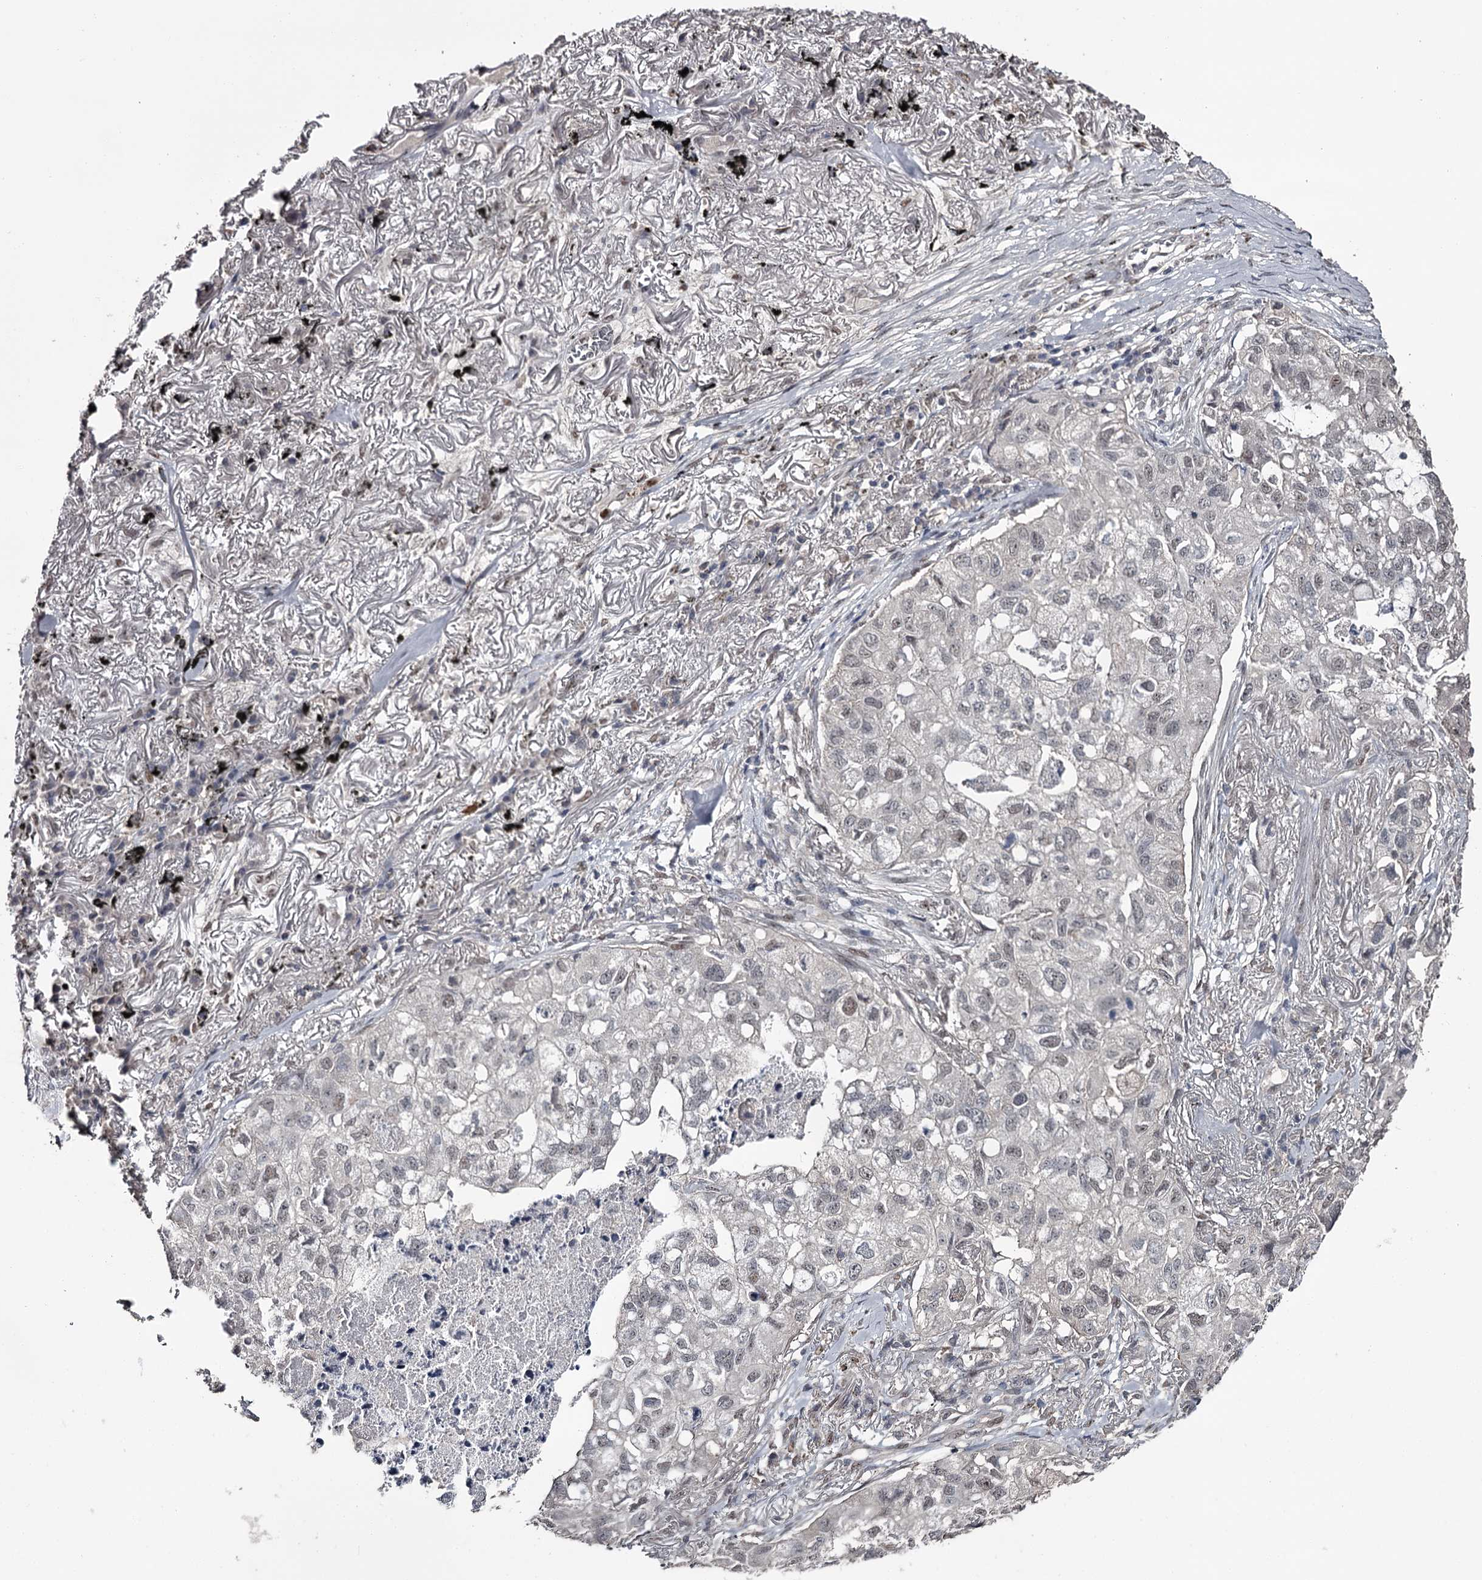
{"staining": {"intensity": "weak", "quantity": "25%-75%", "location": "nuclear"}, "tissue": "lung cancer", "cell_type": "Tumor cells", "image_type": "cancer", "snomed": [{"axis": "morphology", "description": "Adenocarcinoma, NOS"}, {"axis": "topography", "description": "Lung"}], "caption": "High-magnification brightfield microscopy of lung adenocarcinoma stained with DAB (brown) and counterstained with hematoxylin (blue). tumor cells exhibit weak nuclear staining is identified in approximately25%-75% of cells.", "gene": "PRPF40B", "patient": {"sex": "male", "age": 65}}